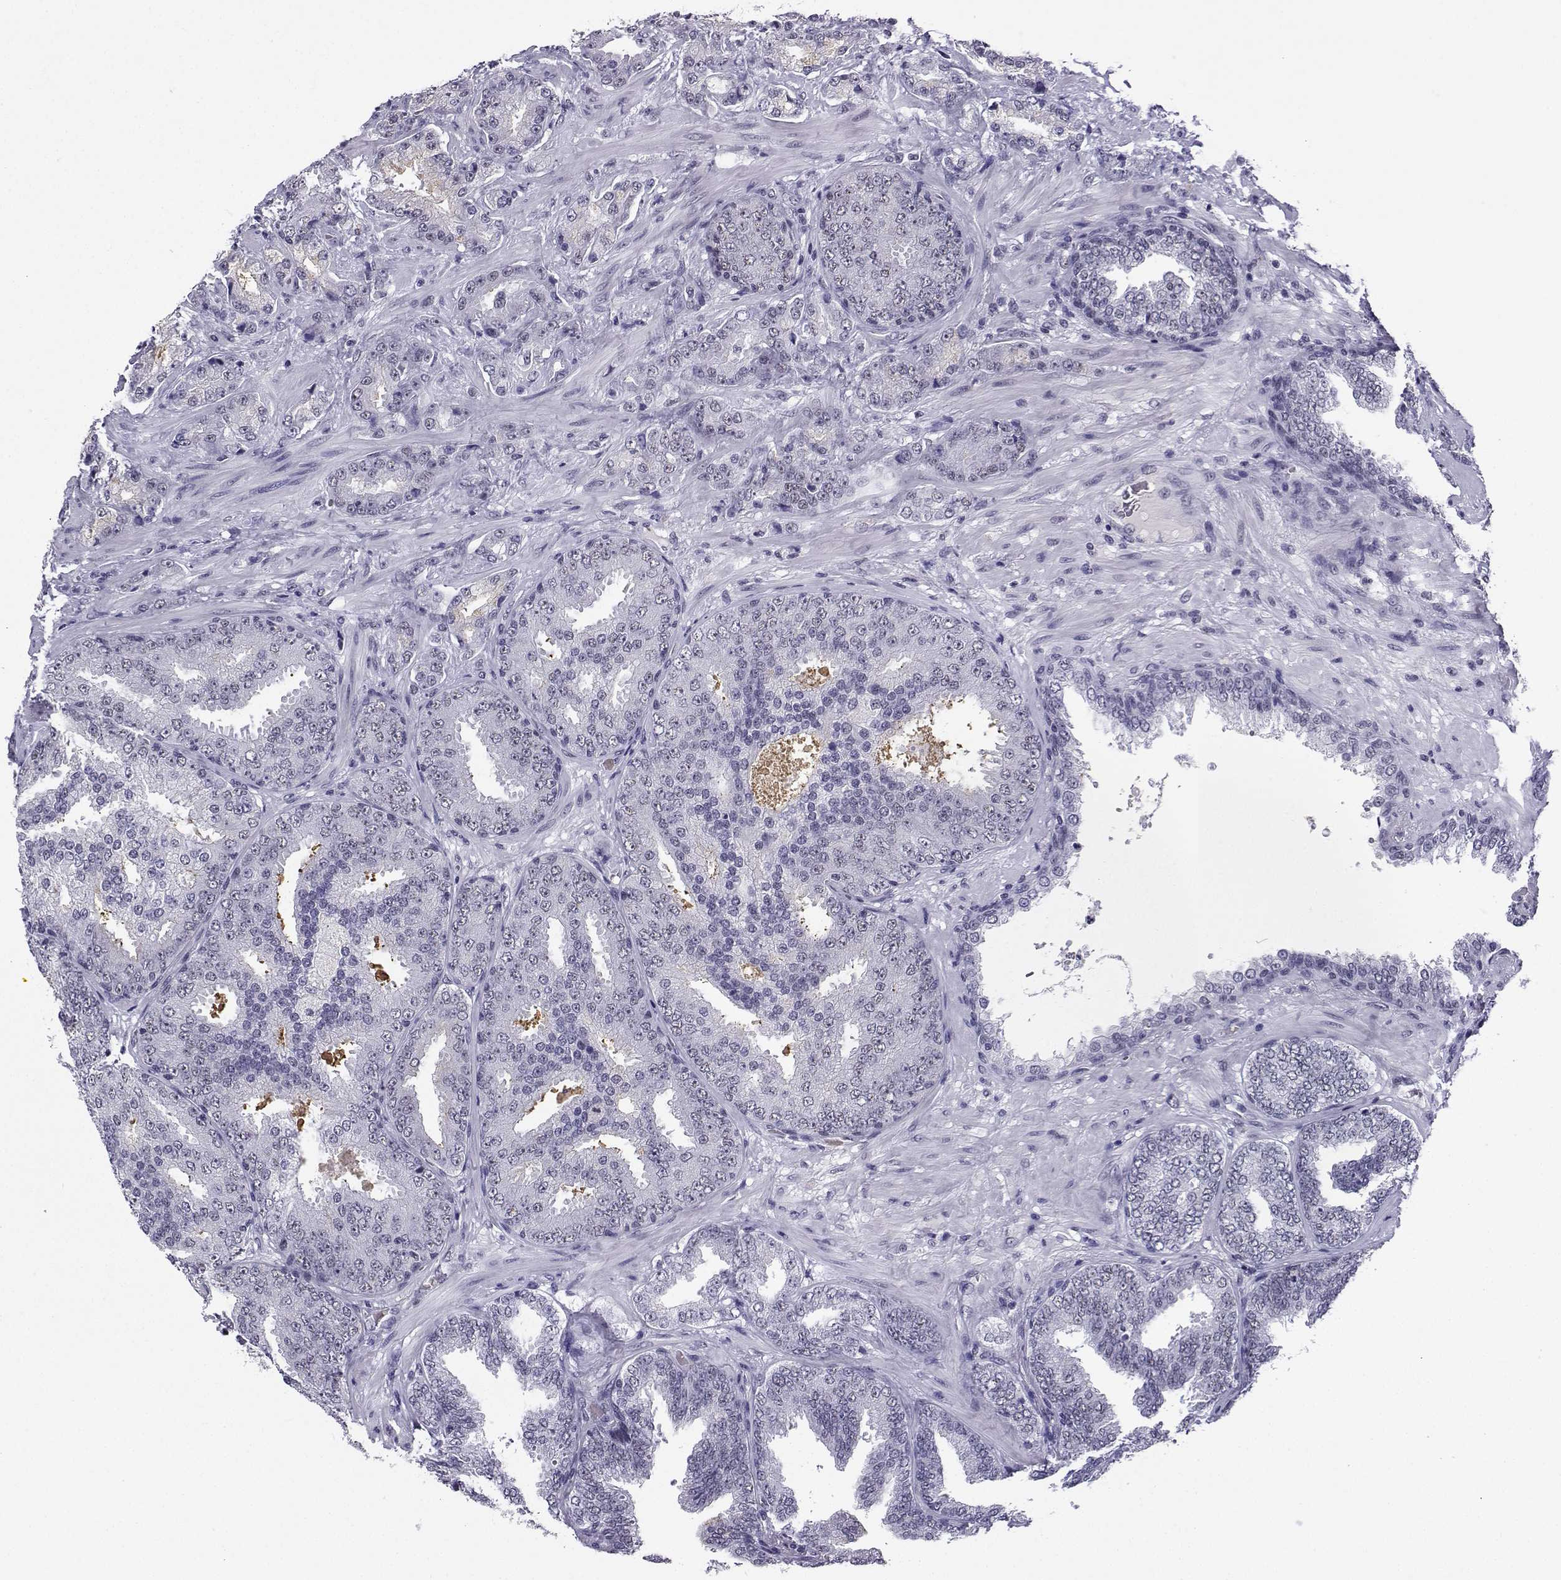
{"staining": {"intensity": "negative", "quantity": "none", "location": "none"}, "tissue": "prostate cancer", "cell_type": "Tumor cells", "image_type": "cancer", "snomed": [{"axis": "morphology", "description": "Adenocarcinoma, Low grade"}, {"axis": "topography", "description": "Prostate"}], "caption": "DAB (3,3'-diaminobenzidine) immunohistochemical staining of prostate low-grade adenocarcinoma displays no significant expression in tumor cells. (DAB immunohistochemistry visualized using brightfield microscopy, high magnification).", "gene": "LRFN2", "patient": {"sex": "male", "age": 68}}